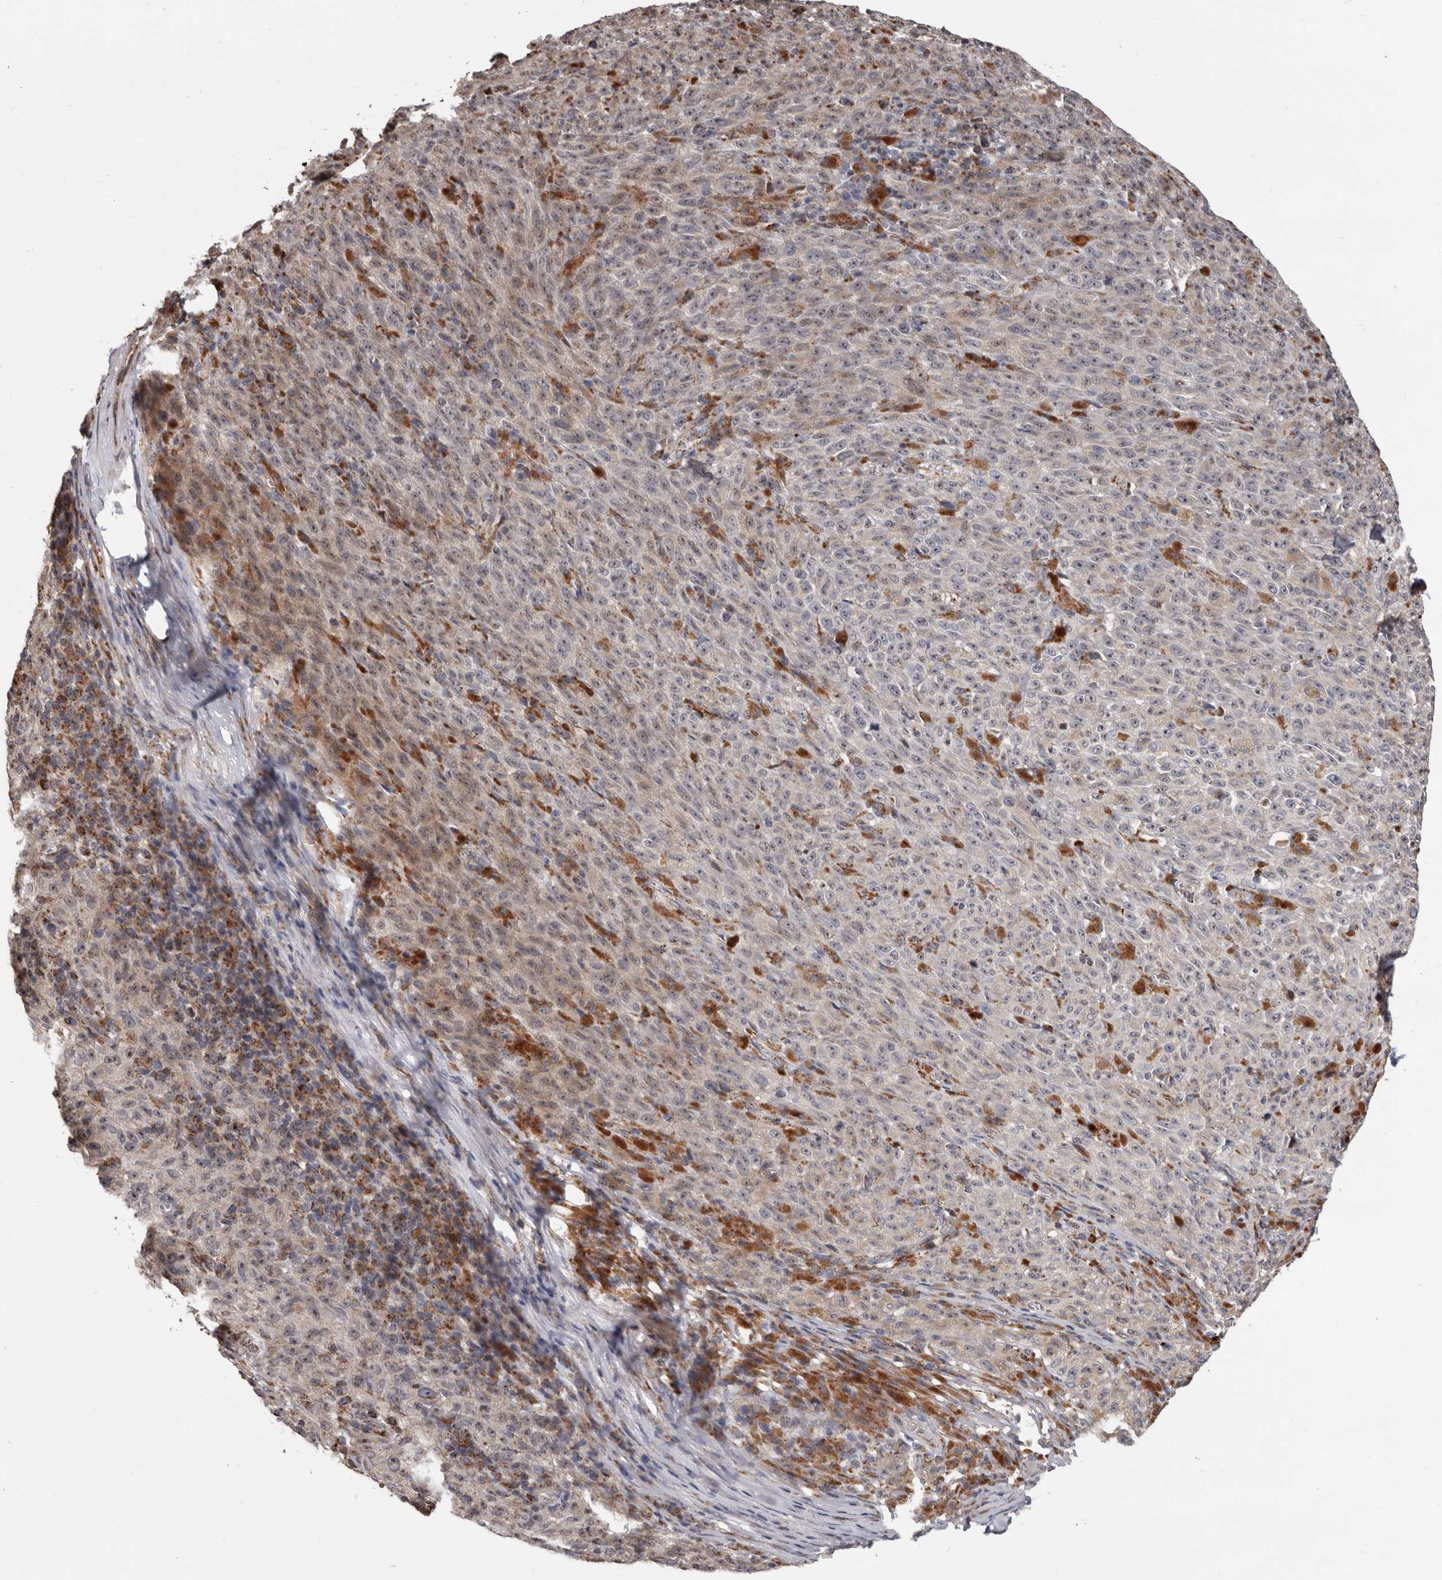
{"staining": {"intensity": "negative", "quantity": "none", "location": "none"}, "tissue": "melanoma", "cell_type": "Tumor cells", "image_type": "cancer", "snomed": [{"axis": "morphology", "description": "Malignant melanoma, NOS"}, {"axis": "topography", "description": "Skin"}], "caption": "Malignant melanoma was stained to show a protein in brown. There is no significant positivity in tumor cells.", "gene": "MRPL18", "patient": {"sex": "female", "age": 82}}